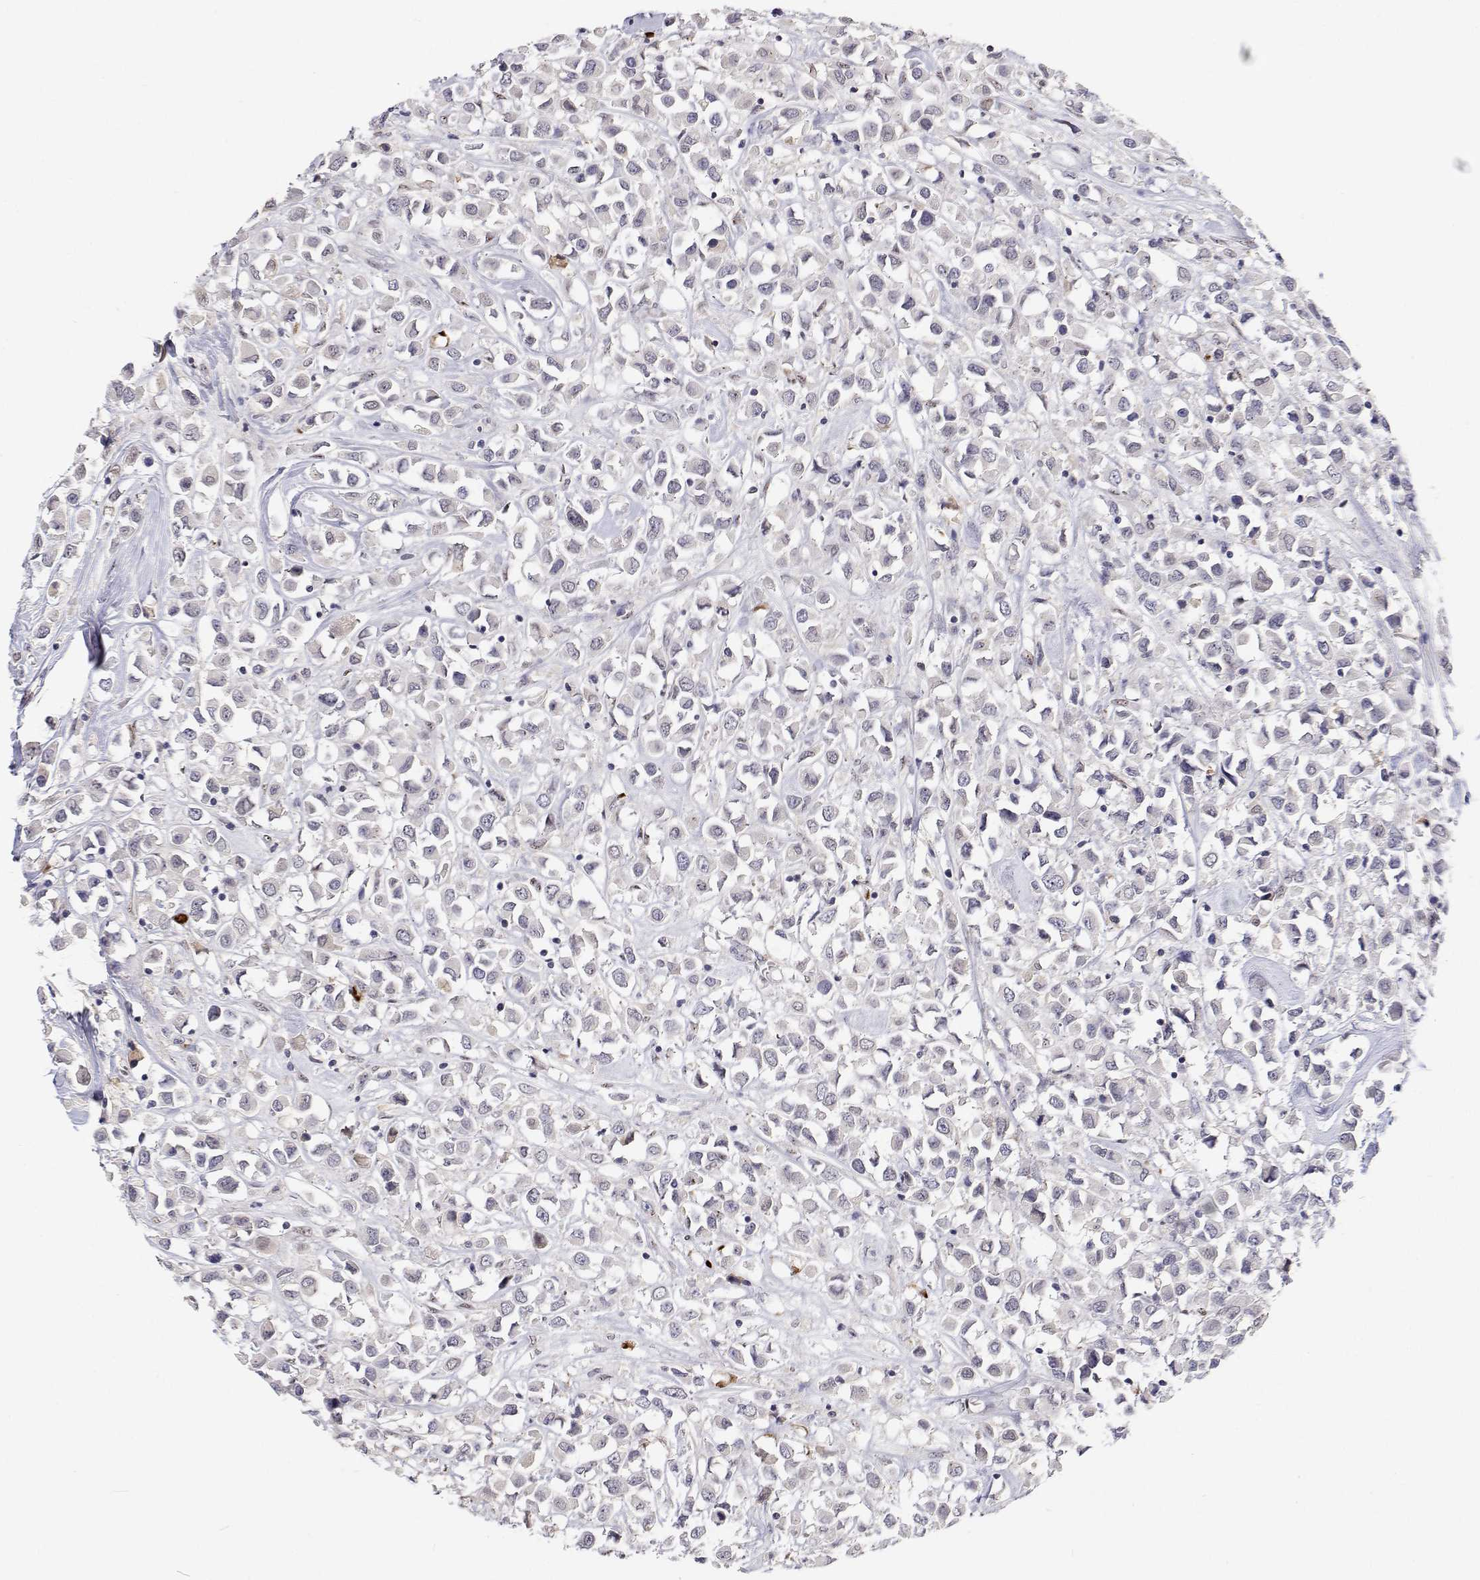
{"staining": {"intensity": "negative", "quantity": "none", "location": "none"}, "tissue": "breast cancer", "cell_type": "Tumor cells", "image_type": "cancer", "snomed": [{"axis": "morphology", "description": "Duct carcinoma"}, {"axis": "topography", "description": "Breast"}], "caption": "Photomicrograph shows no protein staining in tumor cells of infiltrating ductal carcinoma (breast) tissue.", "gene": "MYPN", "patient": {"sex": "female", "age": 61}}